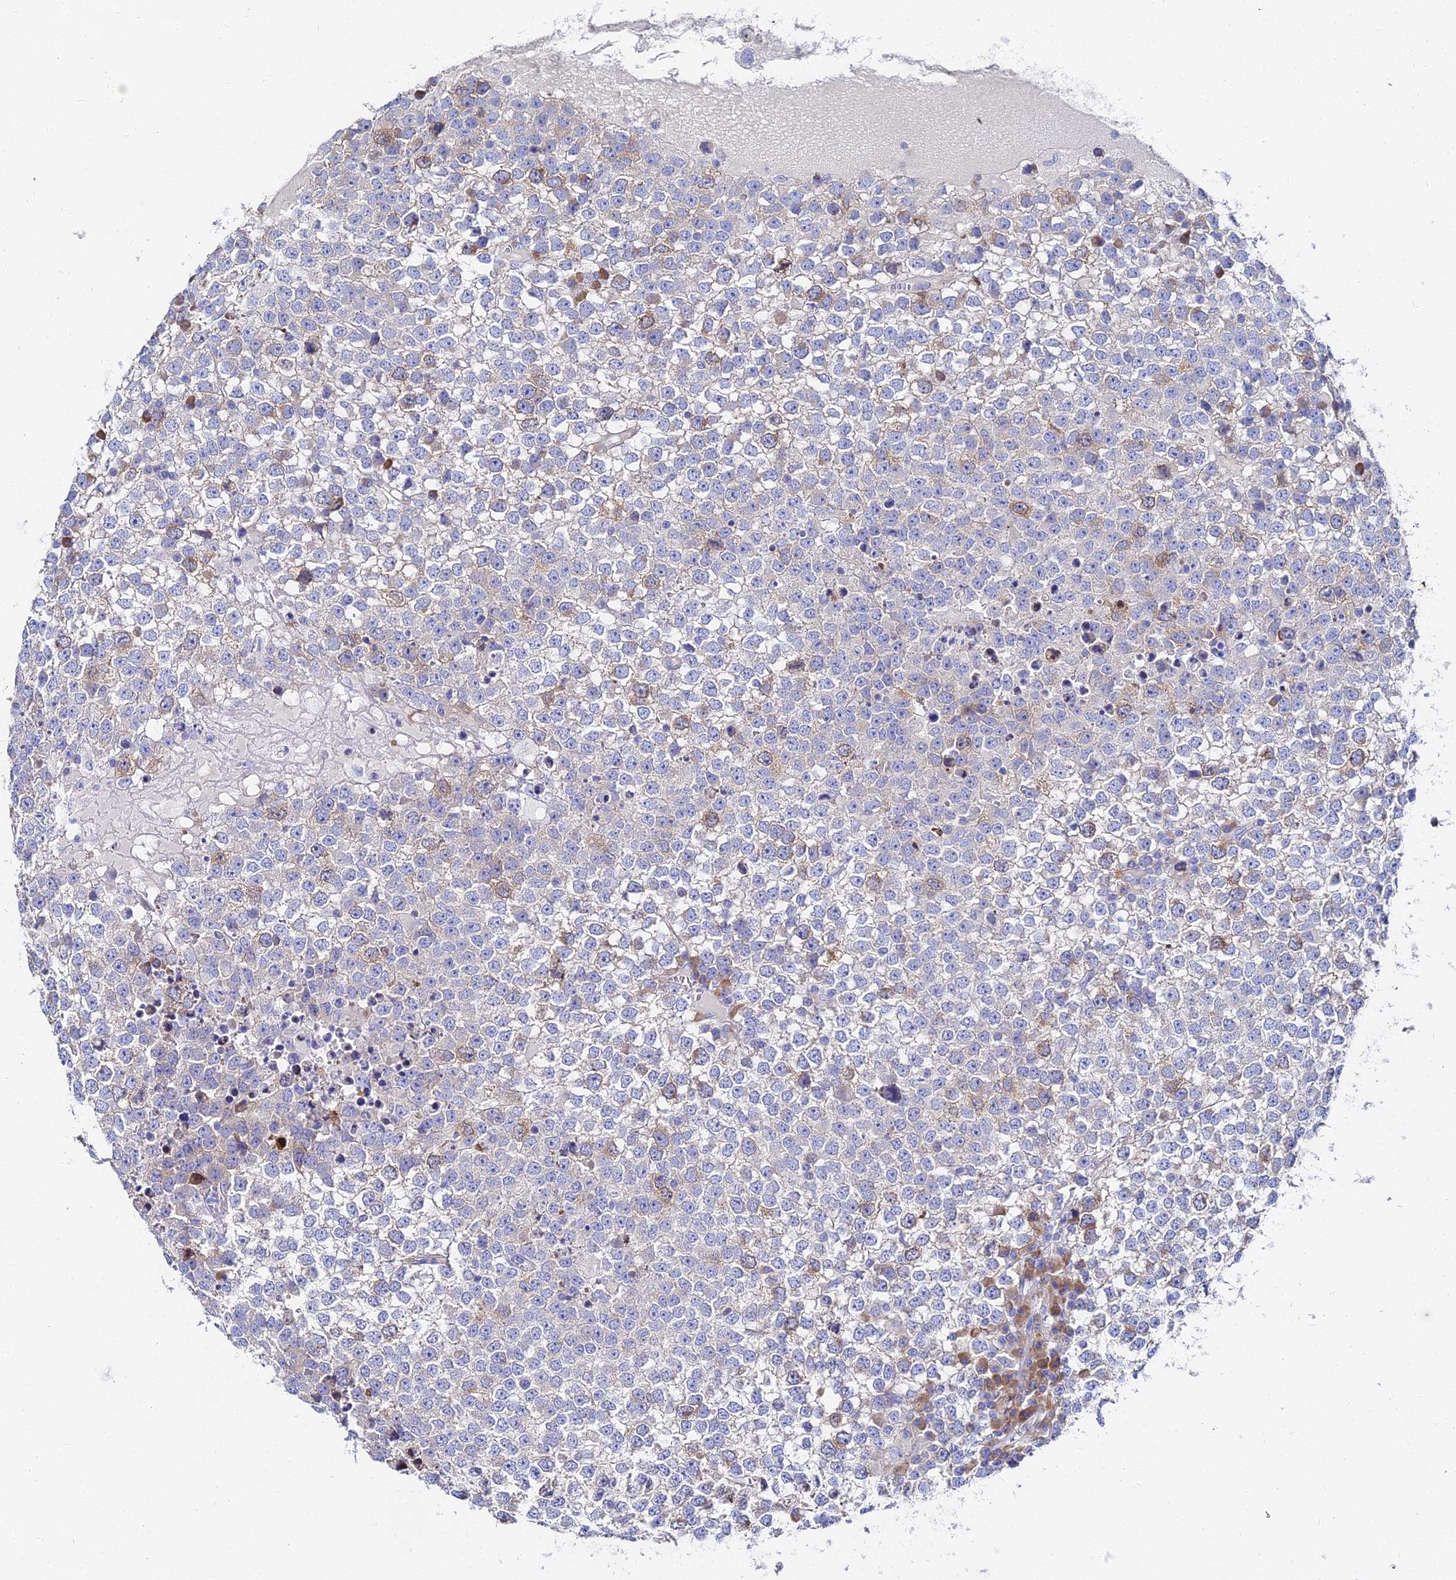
{"staining": {"intensity": "moderate", "quantity": "<25%", "location": "cytoplasmic/membranous"}, "tissue": "testis cancer", "cell_type": "Tumor cells", "image_type": "cancer", "snomed": [{"axis": "morphology", "description": "Seminoma, NOS"}, {"axis": "topography", "description": "Testis"}], "caption": "This micrograph displays testis cancer (seminoma) stained with immunohistochemistry (IHC) to label a protein in brown. The cytoplasmic/membranous of tumor cells show moderate positivity for the protein. Nuclei are counter-stained blue.", "gene": "PTTG1", "patient": {"sex": "male", "age": 65}}